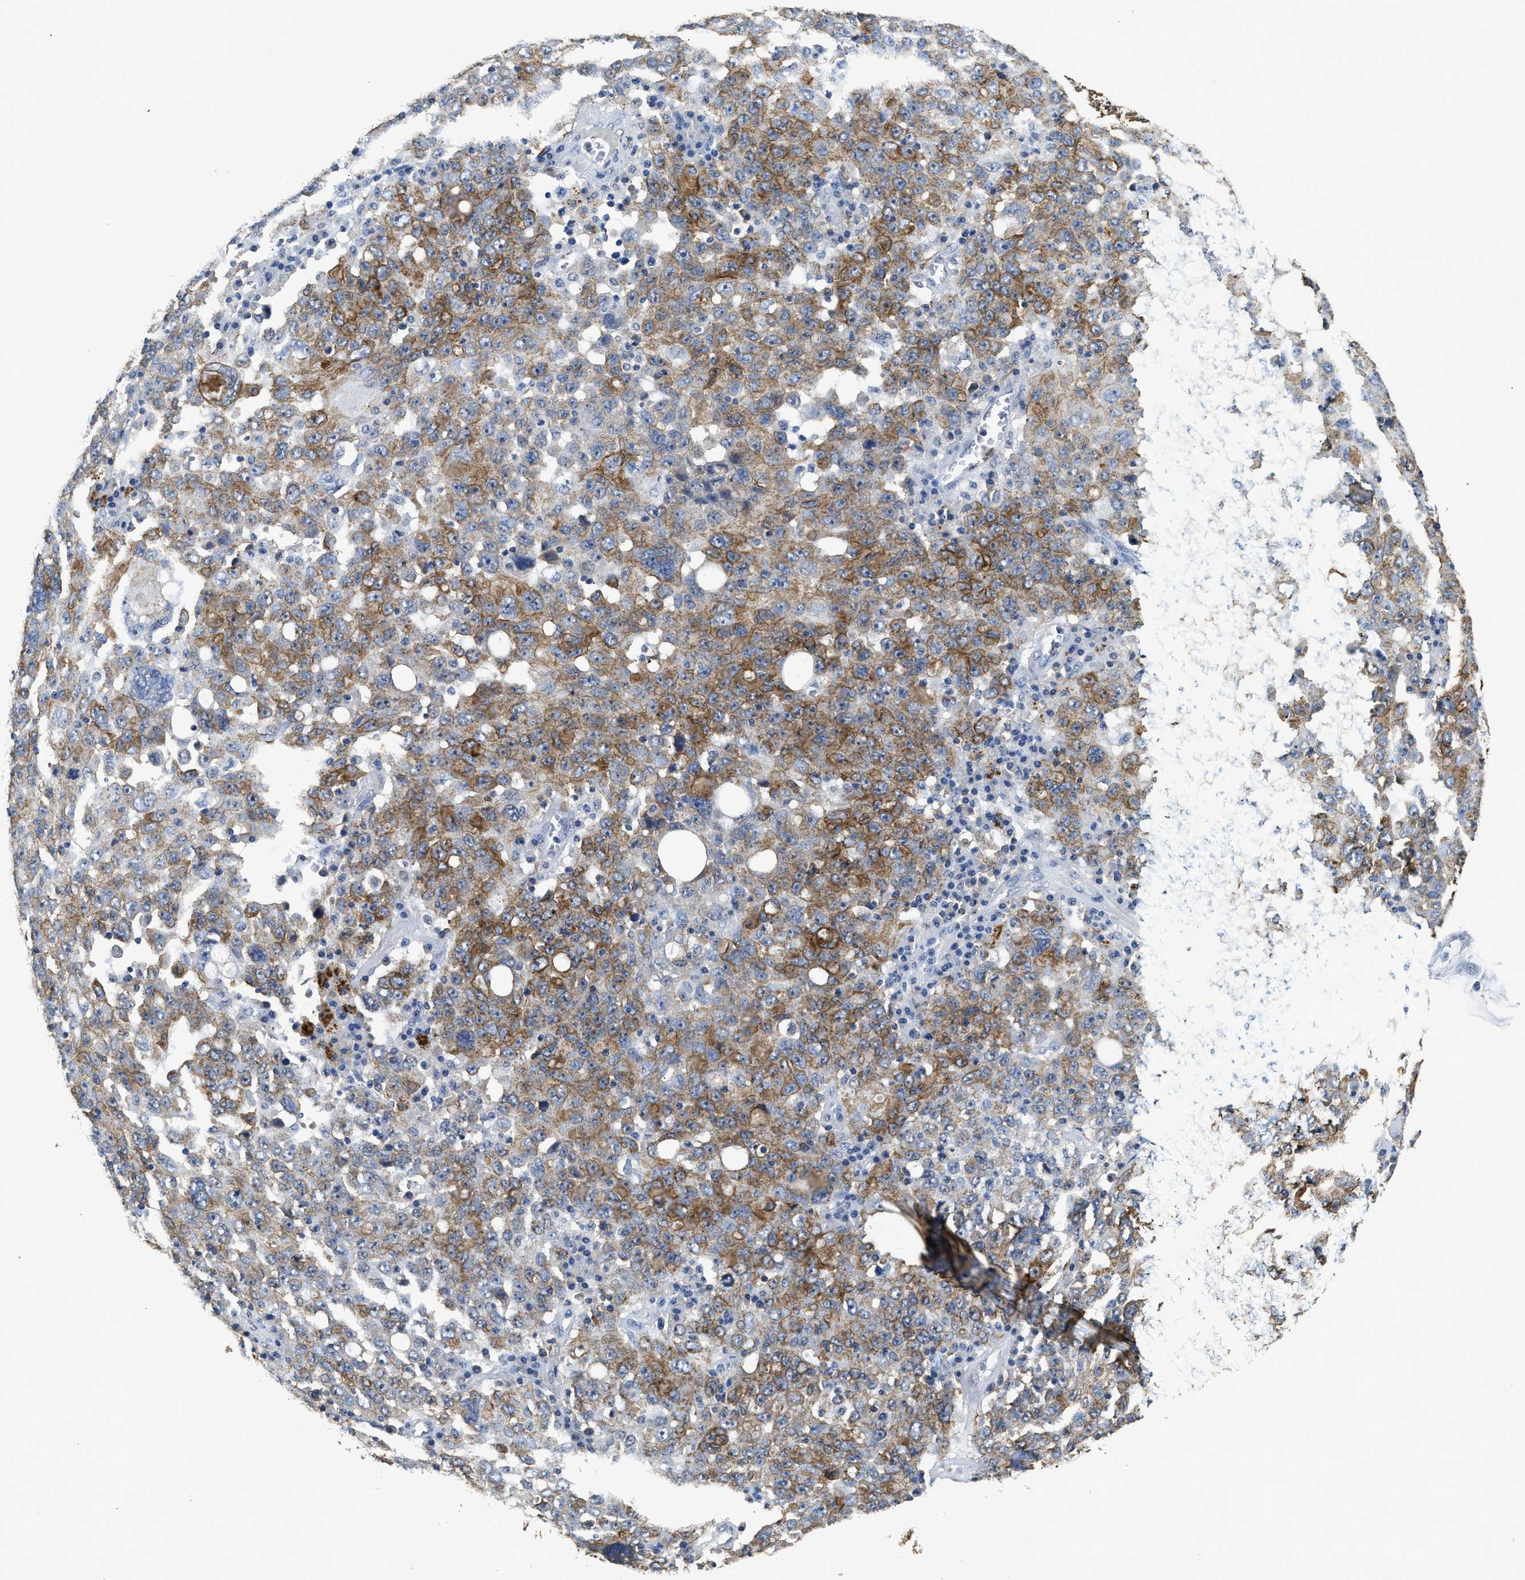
{"staining": {"intensity": "moderate", "quantity": ">75%", "location": "cytoplasmic/membranous"}, "tissue": "ovarian cancer", "cell_type": "Tumor cells", "image_type": "cancer", "snomed": [{"axis": "morphology", "description": "Carcinoma, endometroid"}, {"axis": "topography", "description": "Ovary"}], "caption": "The immunohistochemical stain highlights moderate cytoplasmic/membranous staining in tumor cells of endometroid carcinoma (ovarian) tissue.", "gene": "CTNNA1", "patient": {"sex": "female", "age": 62}}